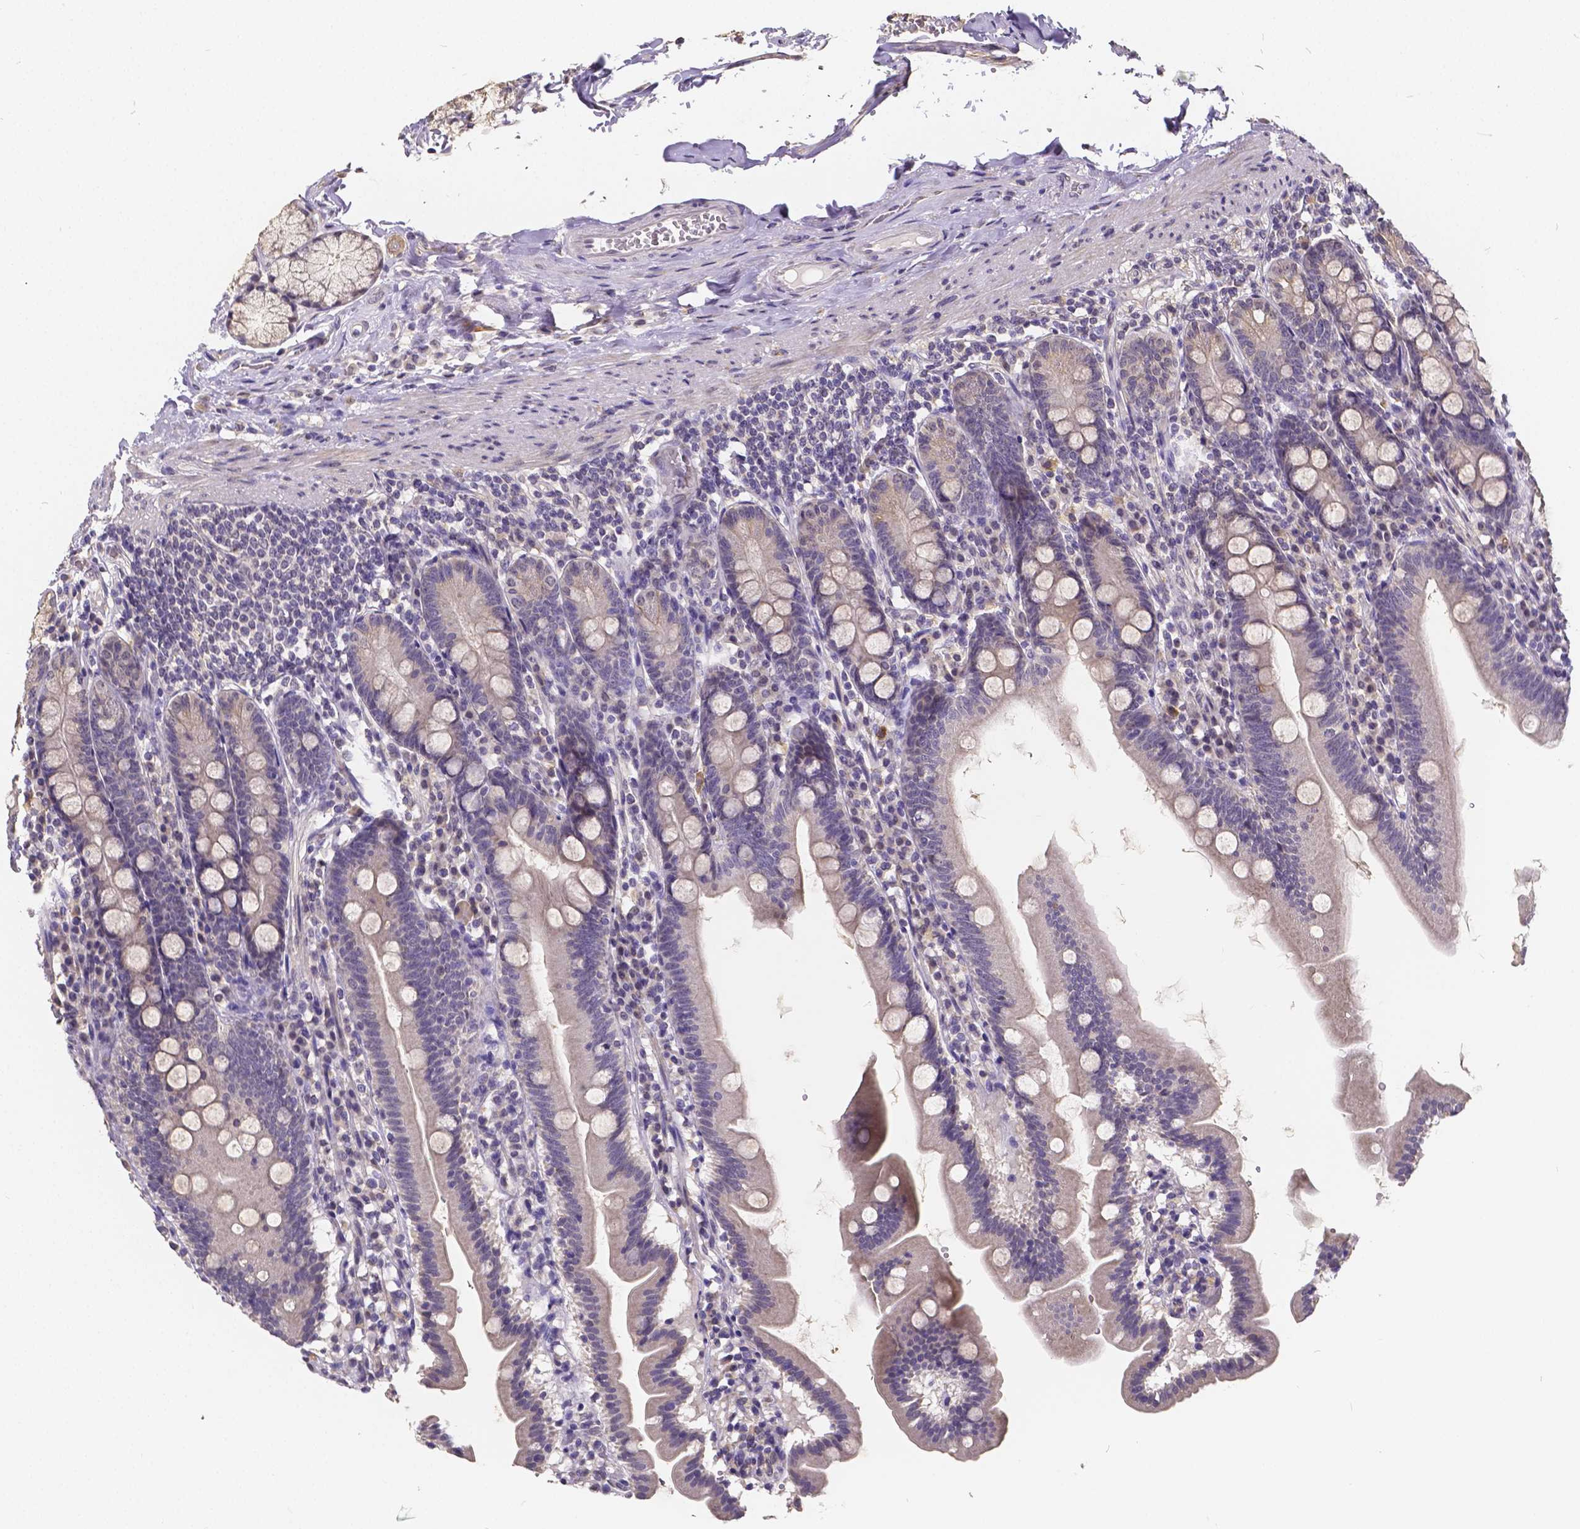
{"staining": {"intensity": "negative", "quantity": "none", "location": "none"}, "tissue": "duodenum", "cell_type": "Glandular cells", "image_type": "normal", "snomed": [{"axis": "morphology", "description": "Normal tissue, NOS"}, {"axis": "topography", "description": "Duodenum"}], "caption": "DAB immunohistochemical staining of unremarkable duodenum shows no significant expression in glandular cells. (DAB (3,3'-diaminobenzidine) immunohistochemistry (IHC) visualized using brightfield microscopy, high magnification).", "gene": "CTNNA2", "patient": {"sex": "female", "age": 67}}